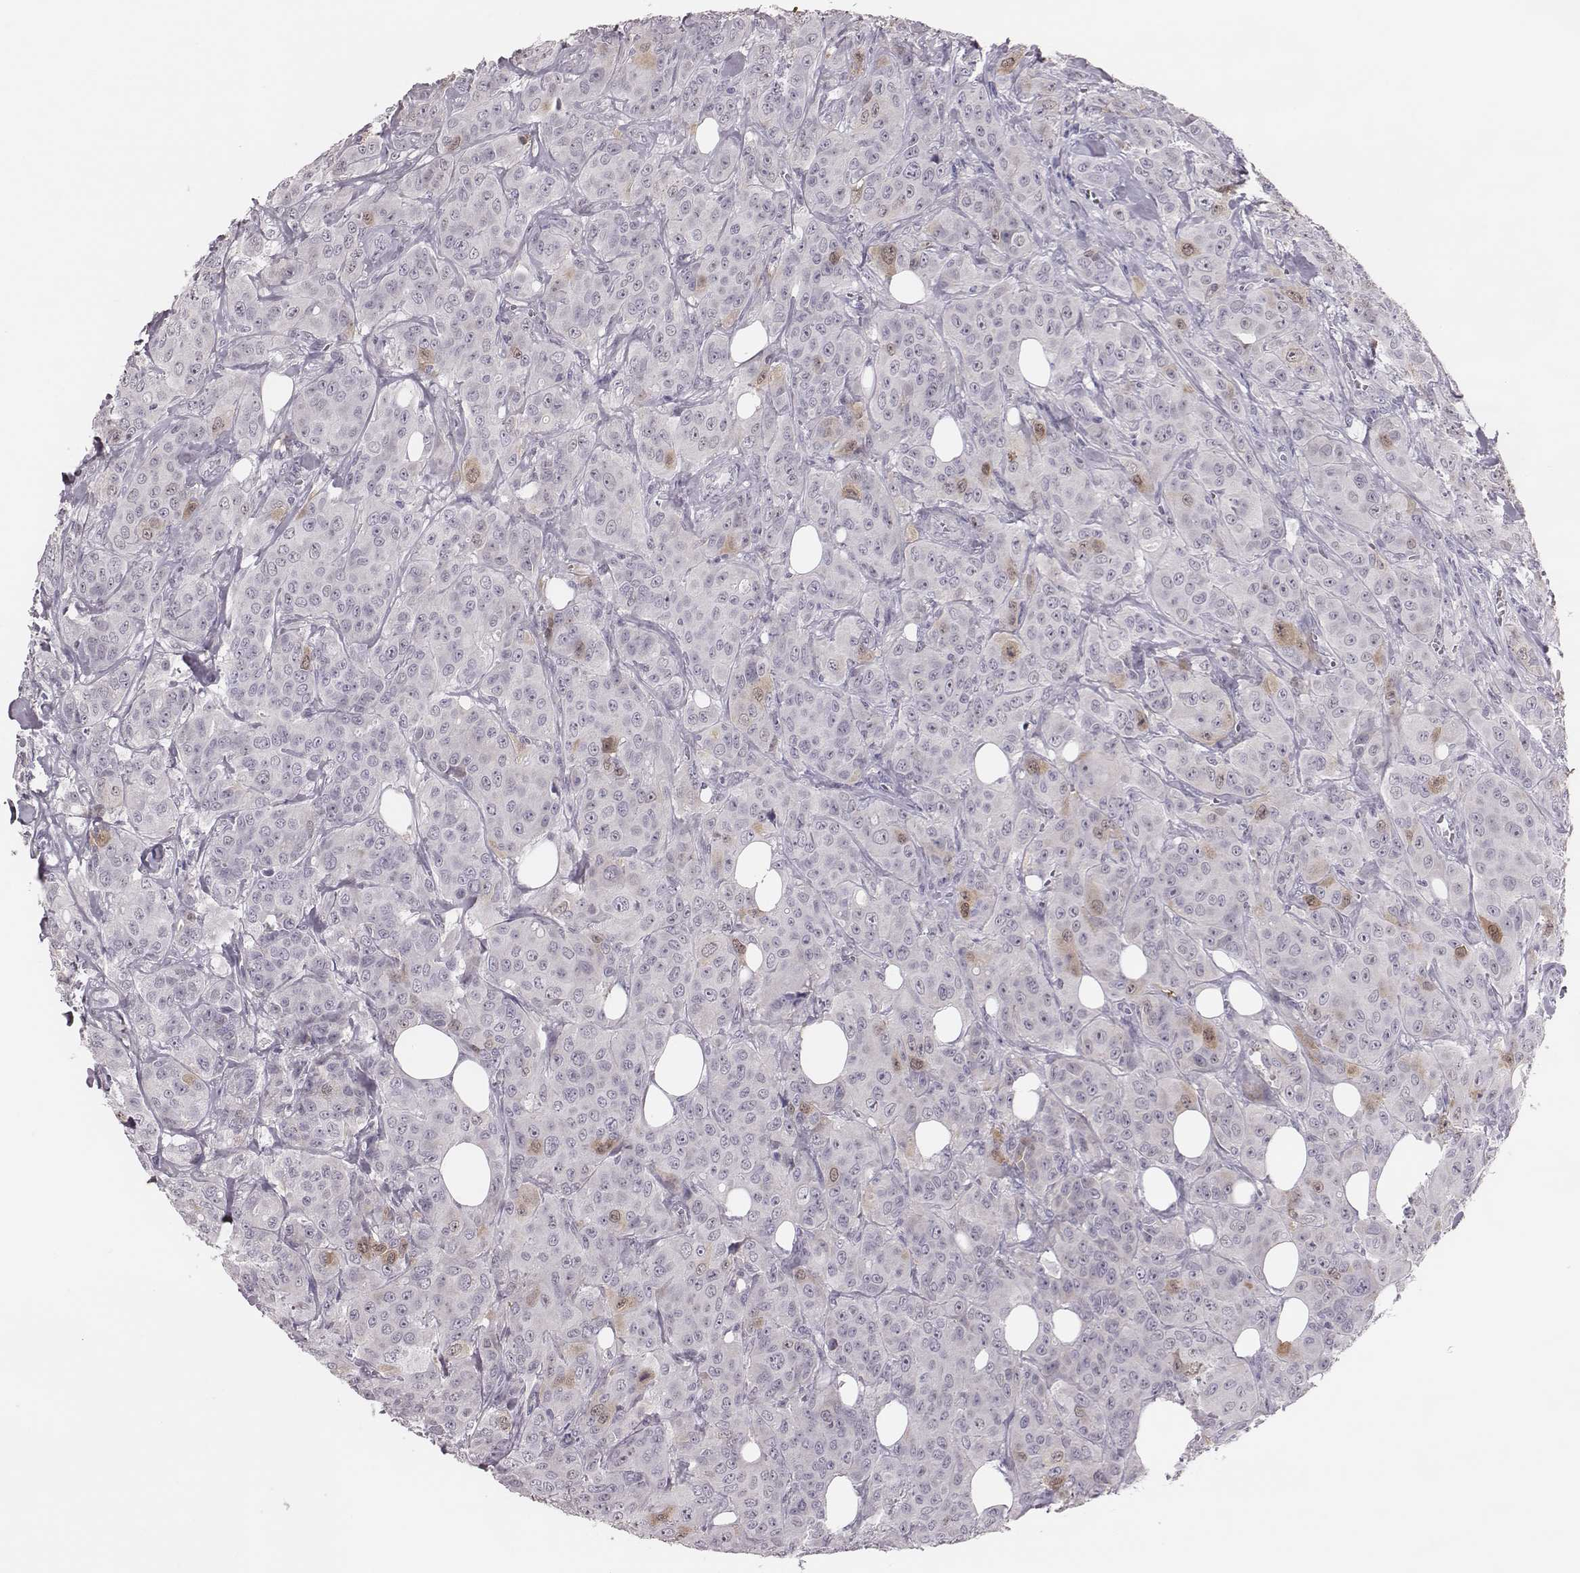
{"staining": {"intensity": "moderate", "quantity": "<25%", "location": "cytoplasmic/membranous,nuclear"}, "tissue": "breast cancer", "cell_type": "Tumor cells", "image_type": "cancer", "snomed": [{"axis": "morphology", "description": "Duct carcinoma"}, {"axis": "topography", "description": "Breast"}], "caption": "IHC image of invasive ductal carcinoma (breast) stained for a protein (brown), which displays low levels of moderate cytoplasmic/membranous and nuclear expression in about <25% of tumor cells.", "gene": "PBK", "patient": {"sex": "female", "age": 43}}